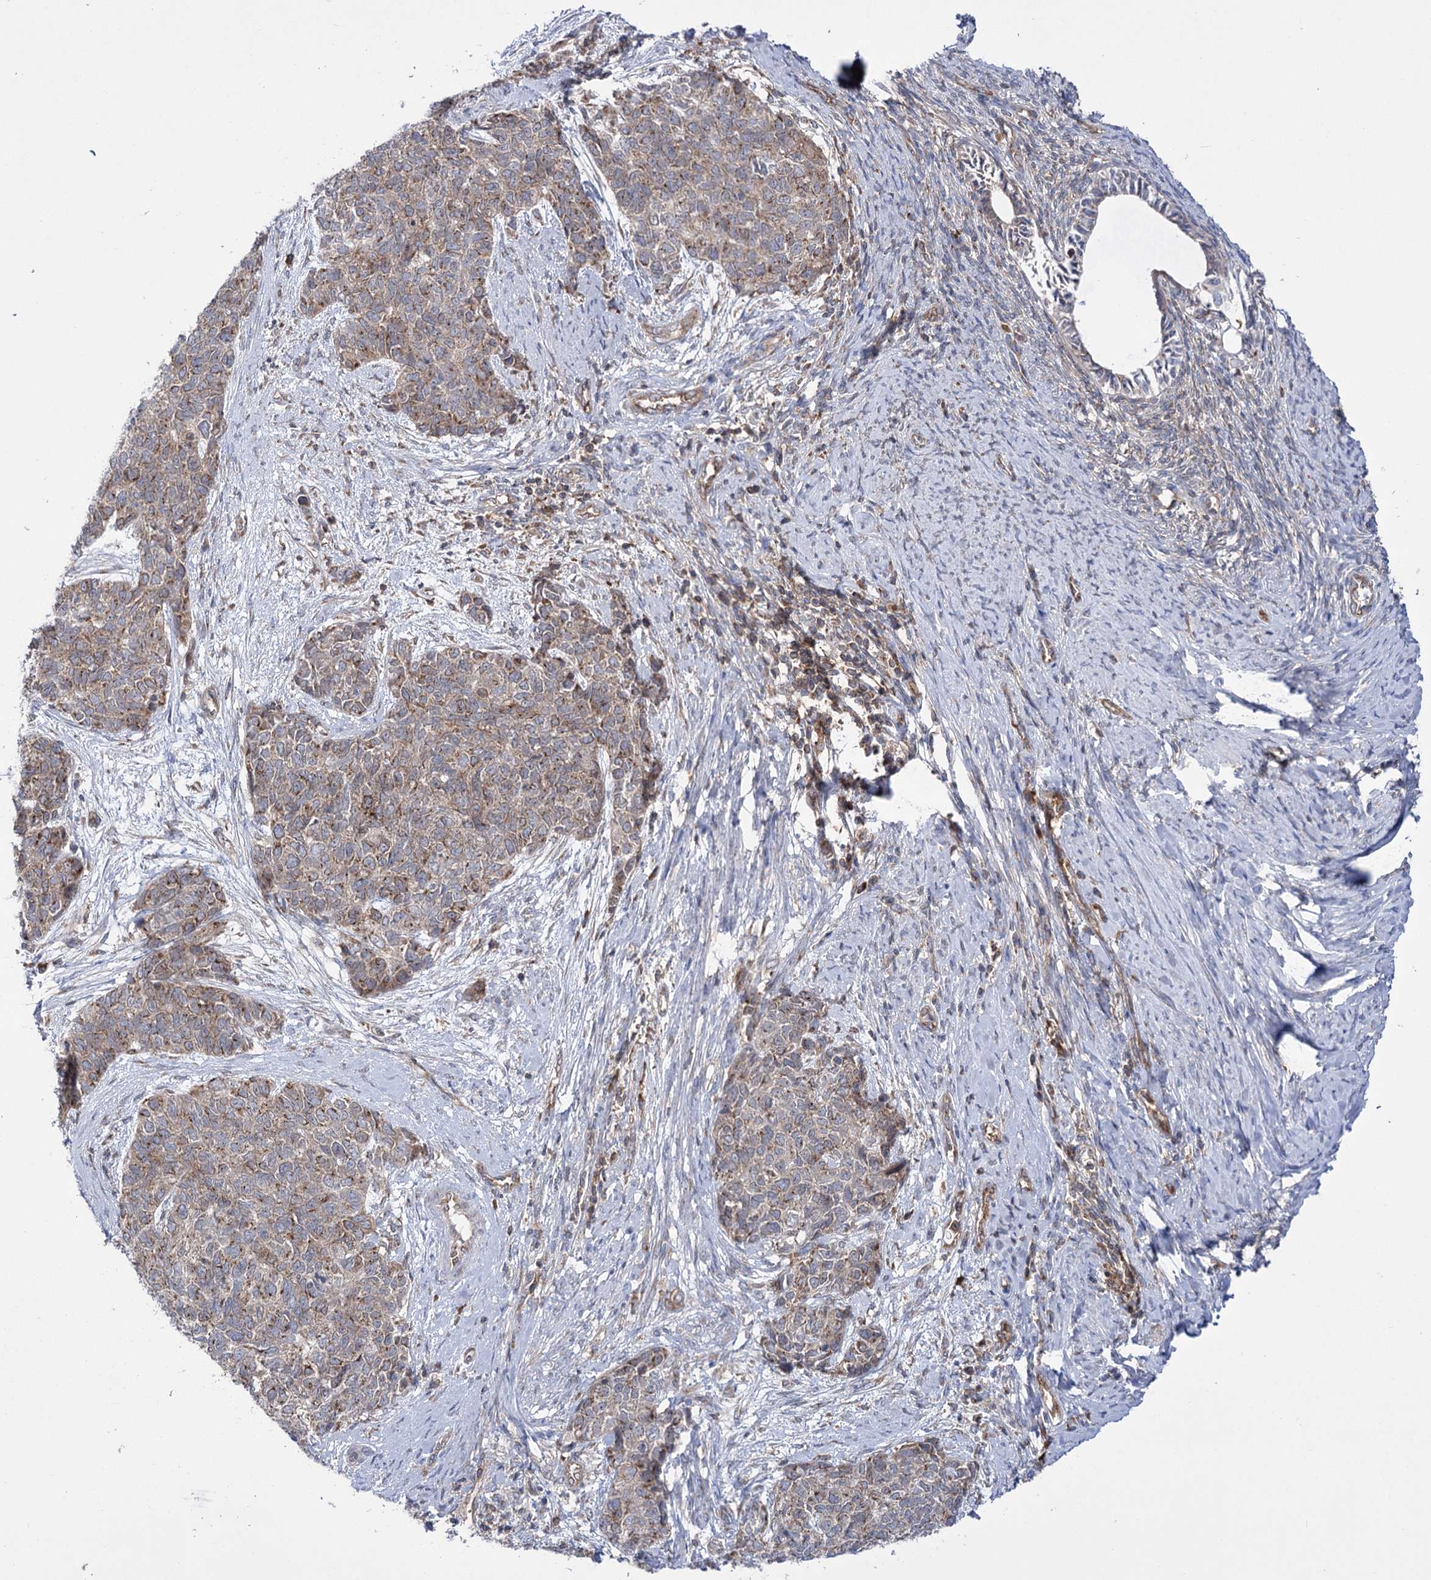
{"staining": {"intensity": "moderate", "quantity": ">75%", "location": "cytoplasmic/membranous"}, "tissue": "cervical cancer", "cell_type": "Tumor cells", "image_type": "cancer", "snomed": [{"axis": "morphology", "description": "Squamous cell carcinoma, NOS"}, {"axis": "topography", "description": "Cervix"}], "caption": "Protein expression analysis of cervical cancer (squamous cell carcinoma) shows moderate cytoplasmic/membranous positivity in approximately >75% of tumor cells.", "gene": "ZNF622", "patient": {"sex": "female", "age": 63}}